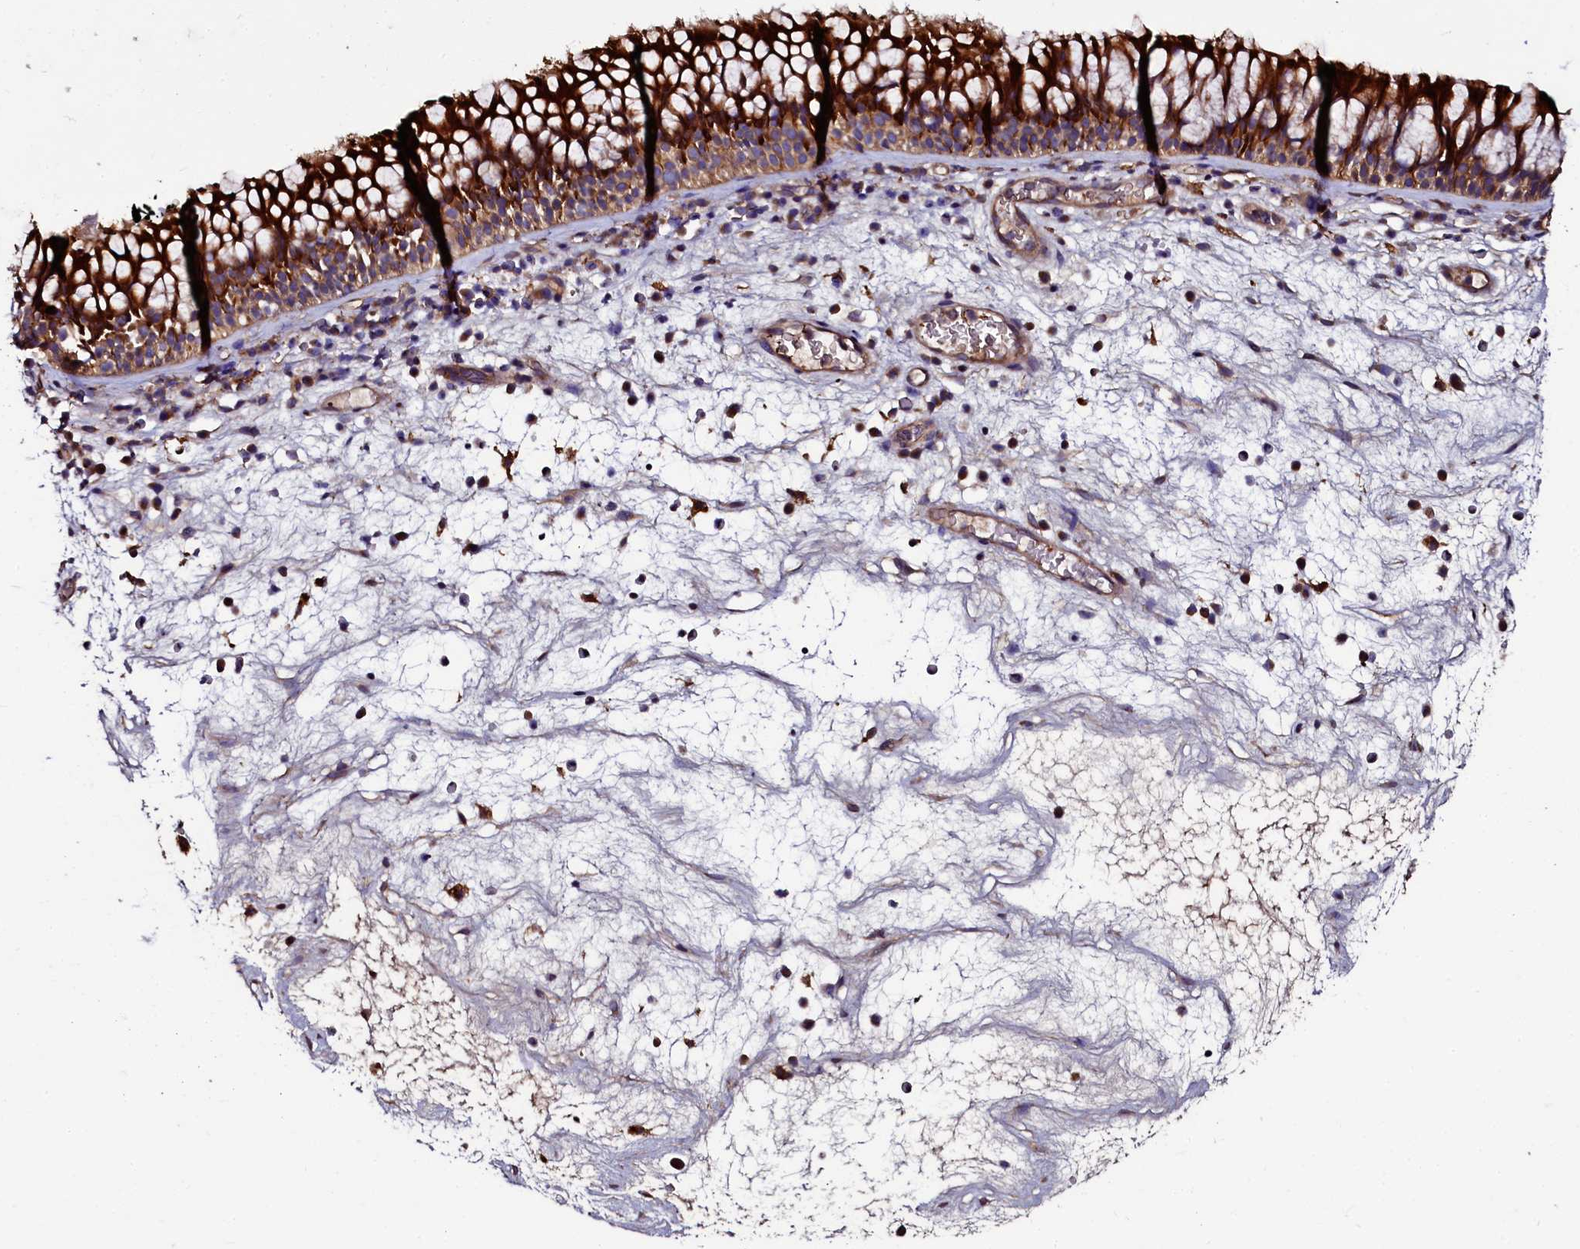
{"staining": {"intensity": "strong", "quantity": ">75%", "location": "cytoplasmic/membranous"}, "tissue": "nasopharynx", "cell_type": "Respiratory epithelial cells", "image_type": "normal", "snomed": [{"axis": "morphology", "description": "Normal tissue, NOS"}, {"axis": "morphology", "description": "Inflammation, NOS"}, {"axis": "morphology", "description": "Malignant melanoma, Metastatic site"}, {"axis": "topography", "description": "Nasopharynx"}], "caption": "High-magnification brightfield microscopy of normal nasopharynx stained with DAB (3,3'-diaminobenzidine) (brown) and counterstained with hematoxylin (blue). respiratory epithelial cells exhibit strong cytoplasmic/membranous positivity is identified in about>75% of cells.", "gene": "APPL2", "patient": {"sex": "male", "age": 70}}